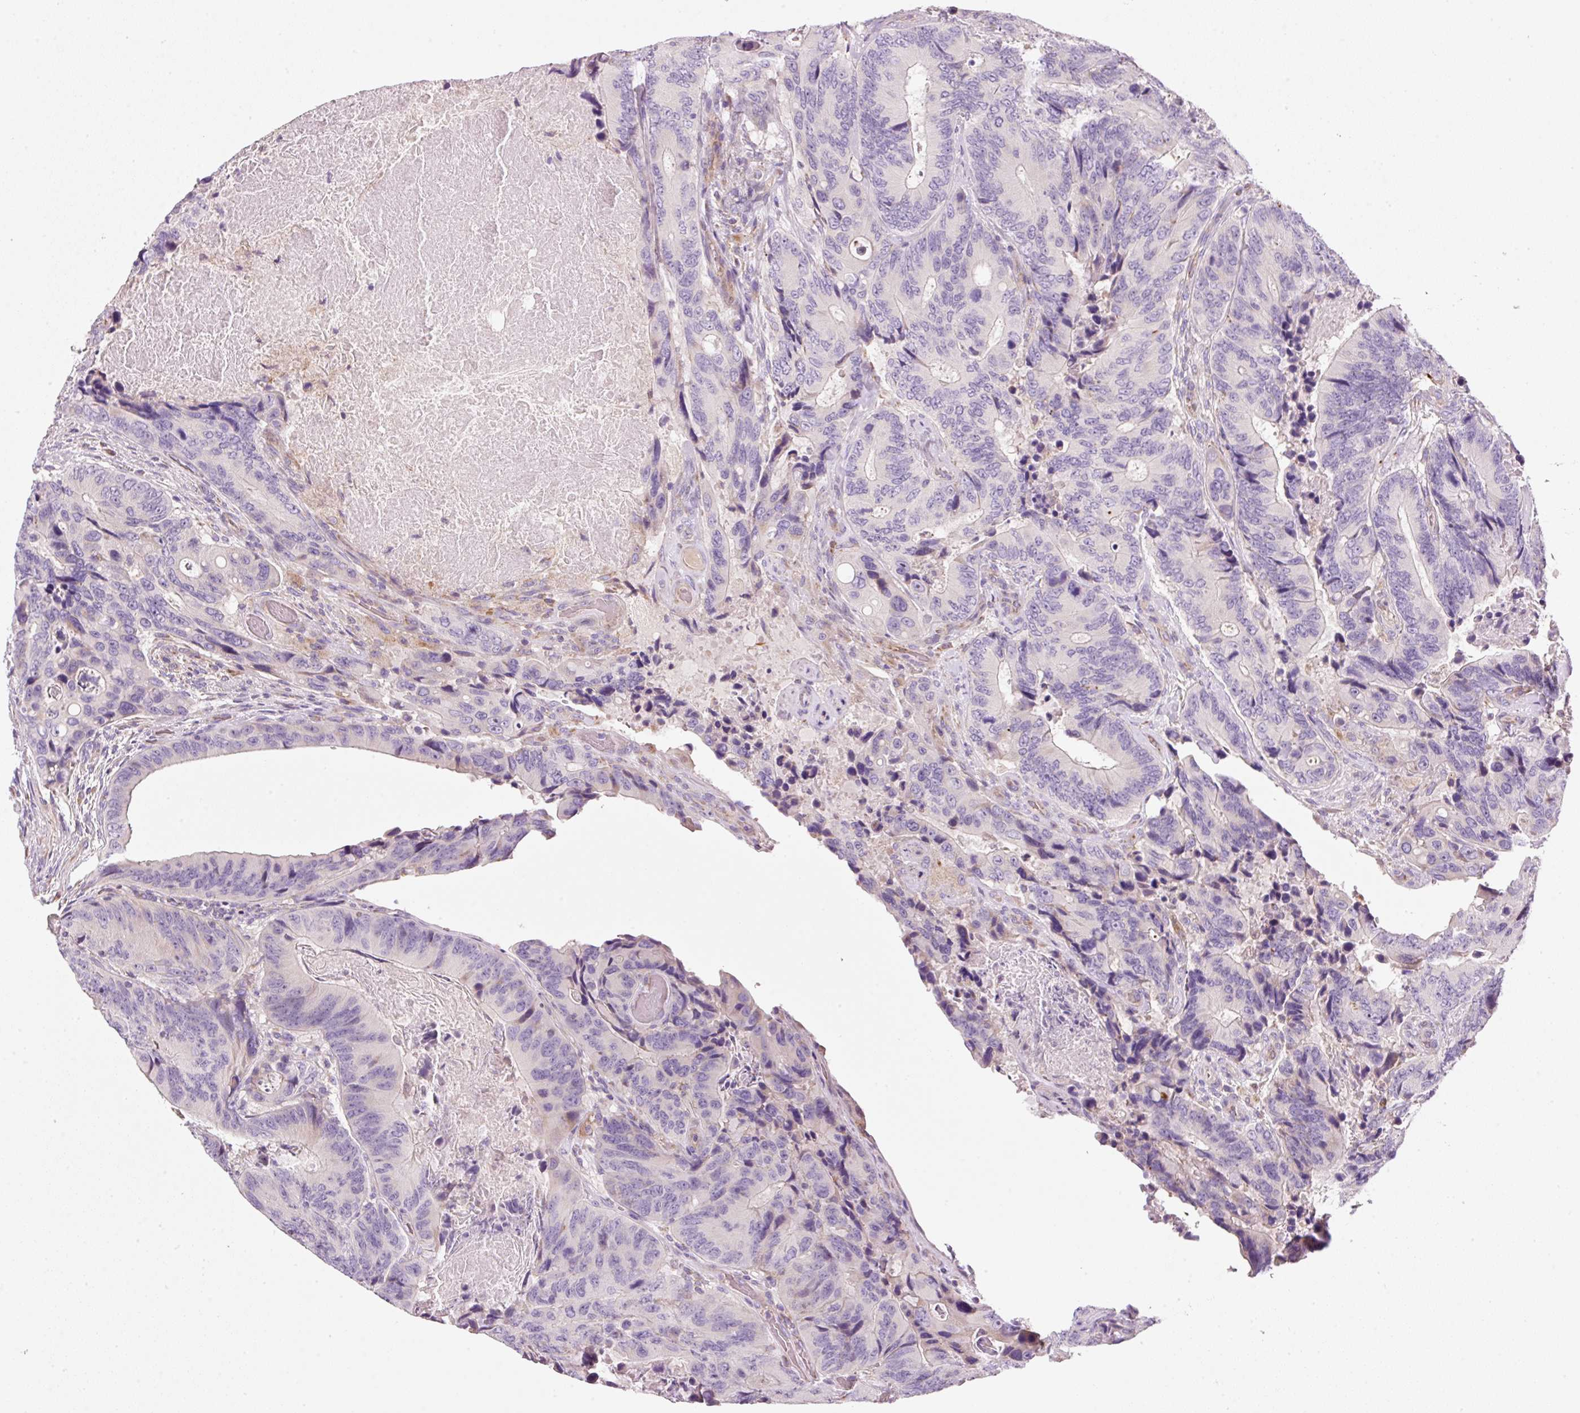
{"staining": {"intensity": "negative", "quantity": "none", "location": "none"}, "tissue": "colorectal cancer", "cell_type": "Tumor cells", "image_type": "cancer", "snomed": [{"axis": "morphology", "description": "Adenocarcinoma, NOS"}, {"axis": "topography", "description": "Colon"}], "caption": "An immunohistochemistry image of adenocarcinoma (colorectal) is shown. There is no staining in tumor cells of adenocarcinoma (colorectal). (DAB IHC, high magnification).", "gene": "NDUFA1", "patient": {"sex": "male", "age": 84}}